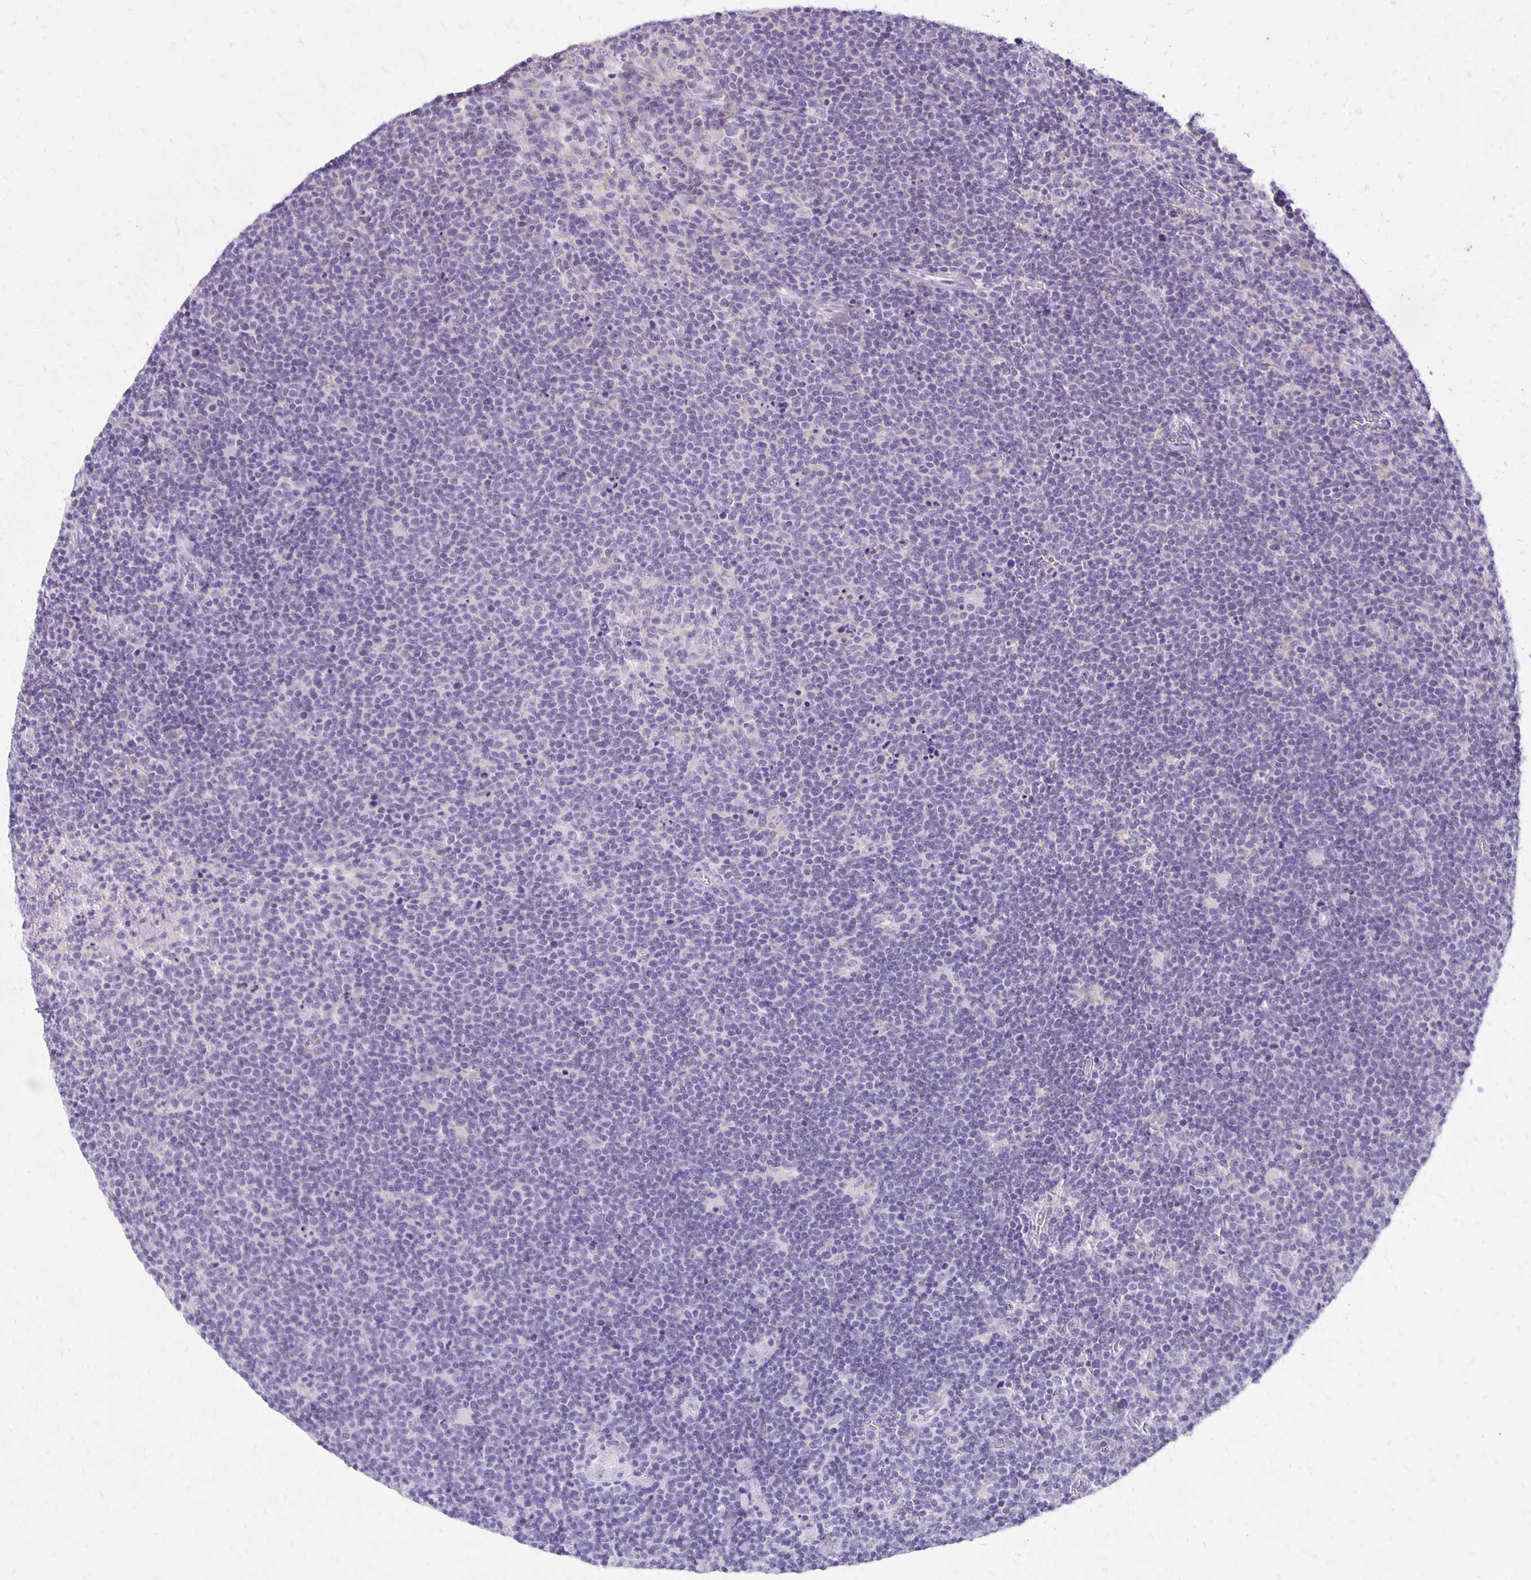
{"staining": {"intensity": "negative", "quantity": "none", "location": "none"}, "tissue": "lymphoma", "cell_type": "Tumor cells", "image_type": "cancer", "snomed": [{"axis": "morphology", "description": "Malignant lymphoma, non-Hodgkin's type, High grade"}, {"axis": "topography", "description": "Lymph node"}], "caption": "Immunohistochemistry photomicrograph of lymphoma stained for a protein (brown), which exhibits no positivity in tumor cells.", "gene": "ANKRD45", "patient": {"sex": "male", "age": 61}}